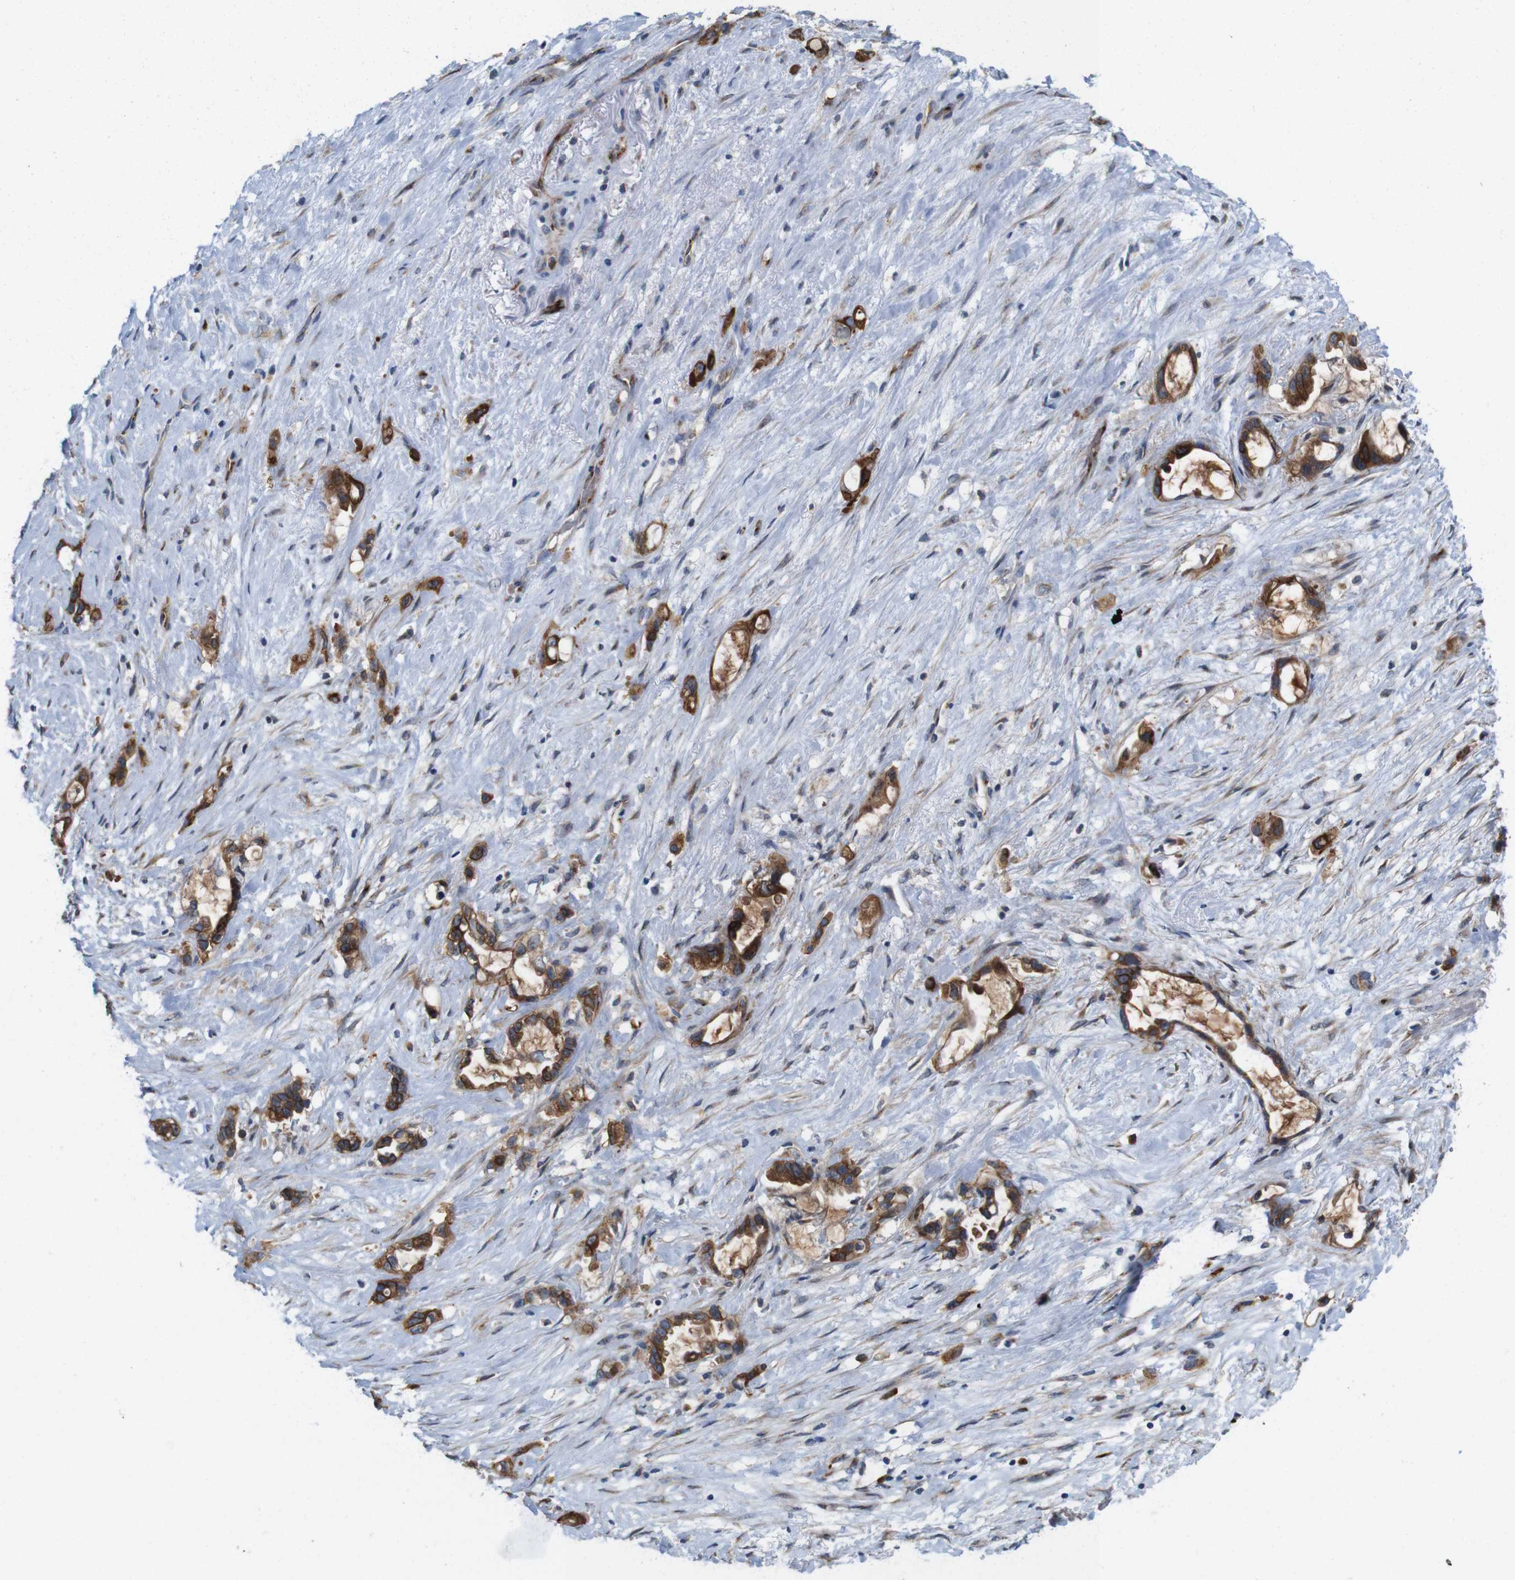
{"staining": {"intensity": "strong", "quantity": ">75%", "location": "cytoplasmic/membranous"}, "tissue": "liver cancer", "cell_type": "Tumor cells", "image_type": "cancer", "snomed": [{"axis": "morphology", "description": "Cholangiocarcinoma"}, {"axis": "topography", "description": "Liver"}], "caption": "Human liver cholangiocarcinoma stained for a protein (brown) displays strong cytoplasmic/membranous positive staining in approximately >75% of tumor cells.", "gene": "EFCAB14", "patient": {"sex": "female", "age": 65}}